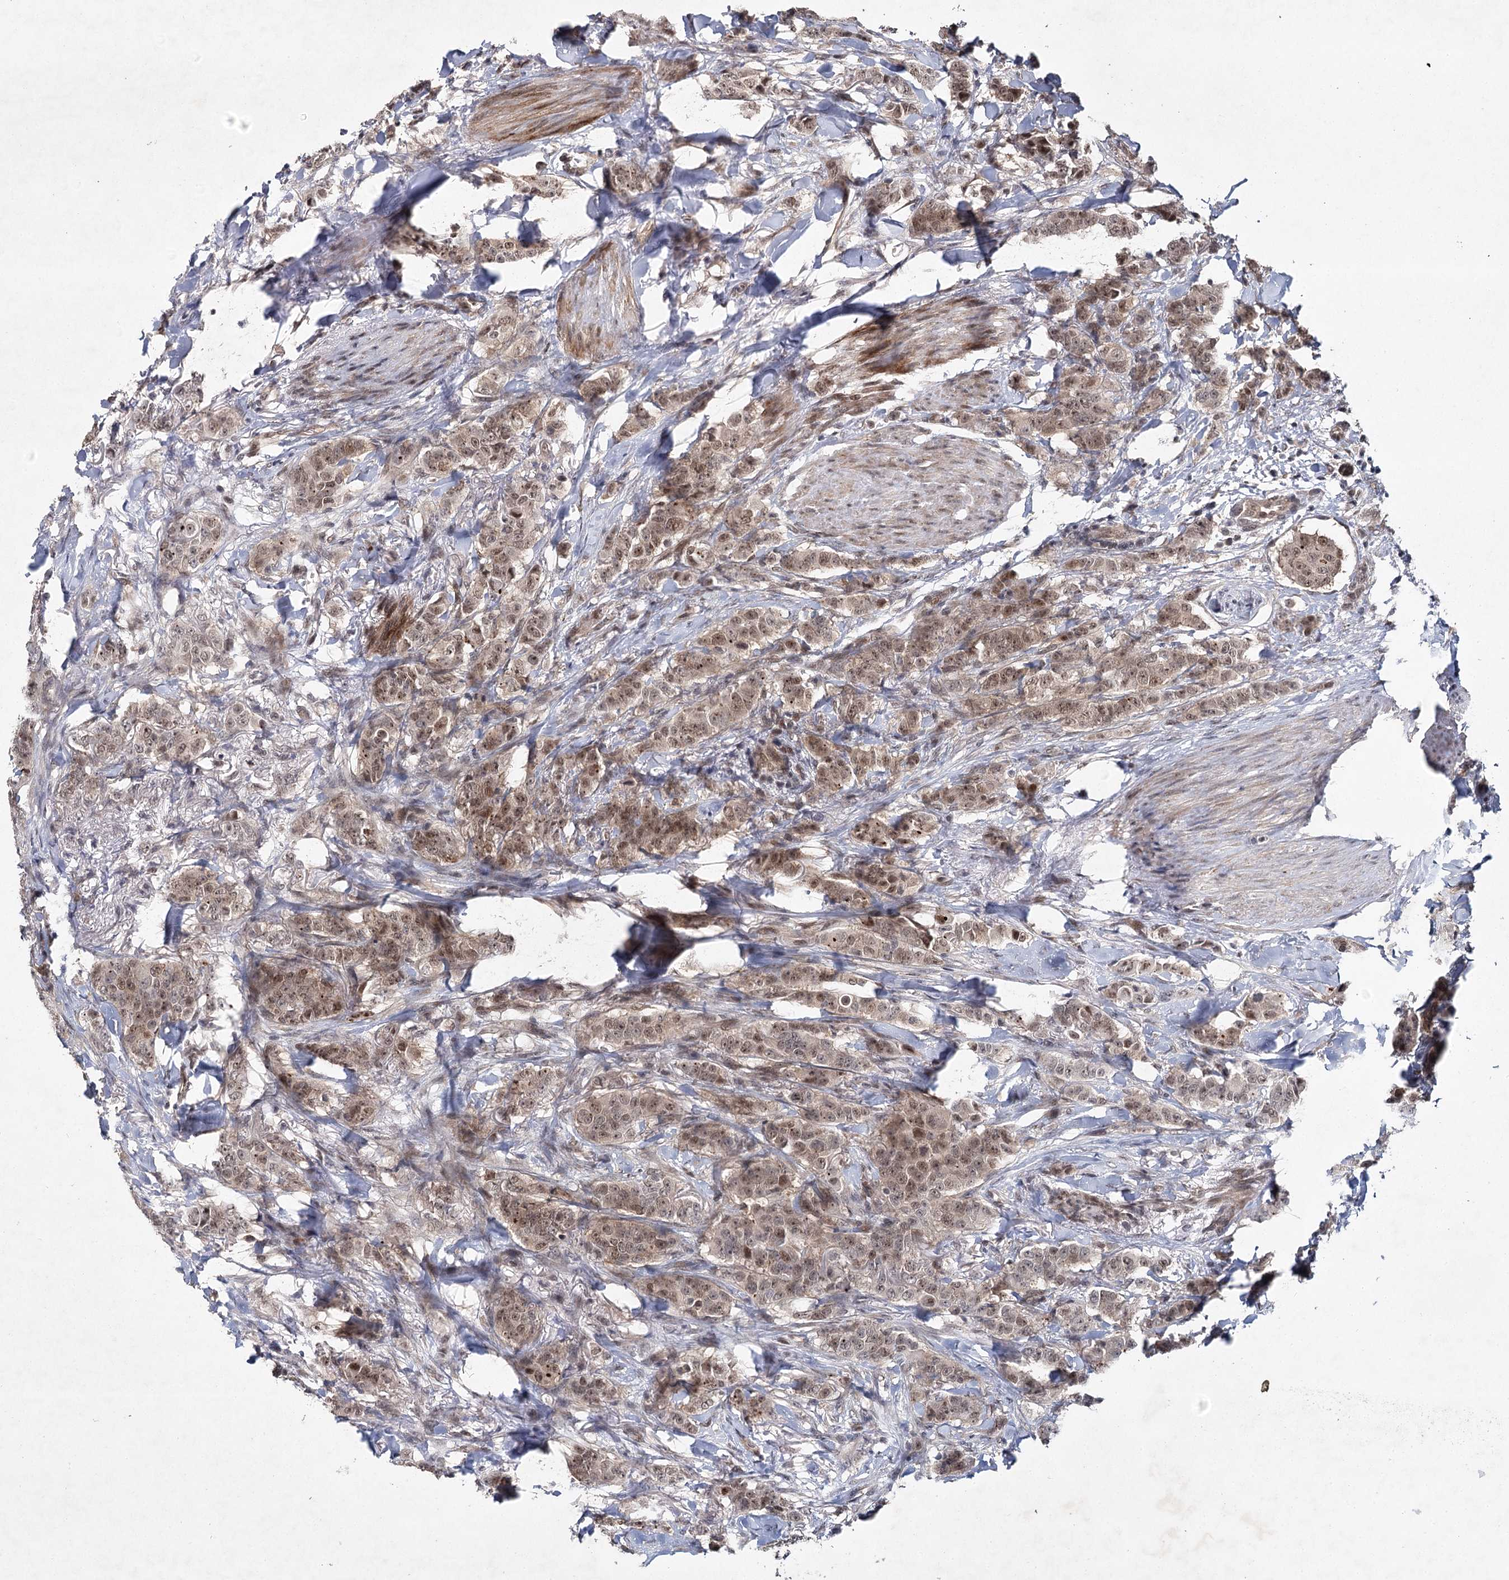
{"staining": {"intensity": "moderate", "quantity": ">75%", "location": "nuclear"}, "tissue": "breast cancer", "cell_type": "Tumor cells", "image_type": "cancer", "snomed": [{"axis": "morphology", "description": "Duct carcinoma"}, {"axis": "topography", "description": "Breast"}], "caption": "A medium amount of moderate nuclear expression is present in approximately >75% of tumor cells in infiltrating ductal carcinoma (breast) tissue.", "gene": "DCUN1D4", "patient": {"sex": "female", "age": 40}}